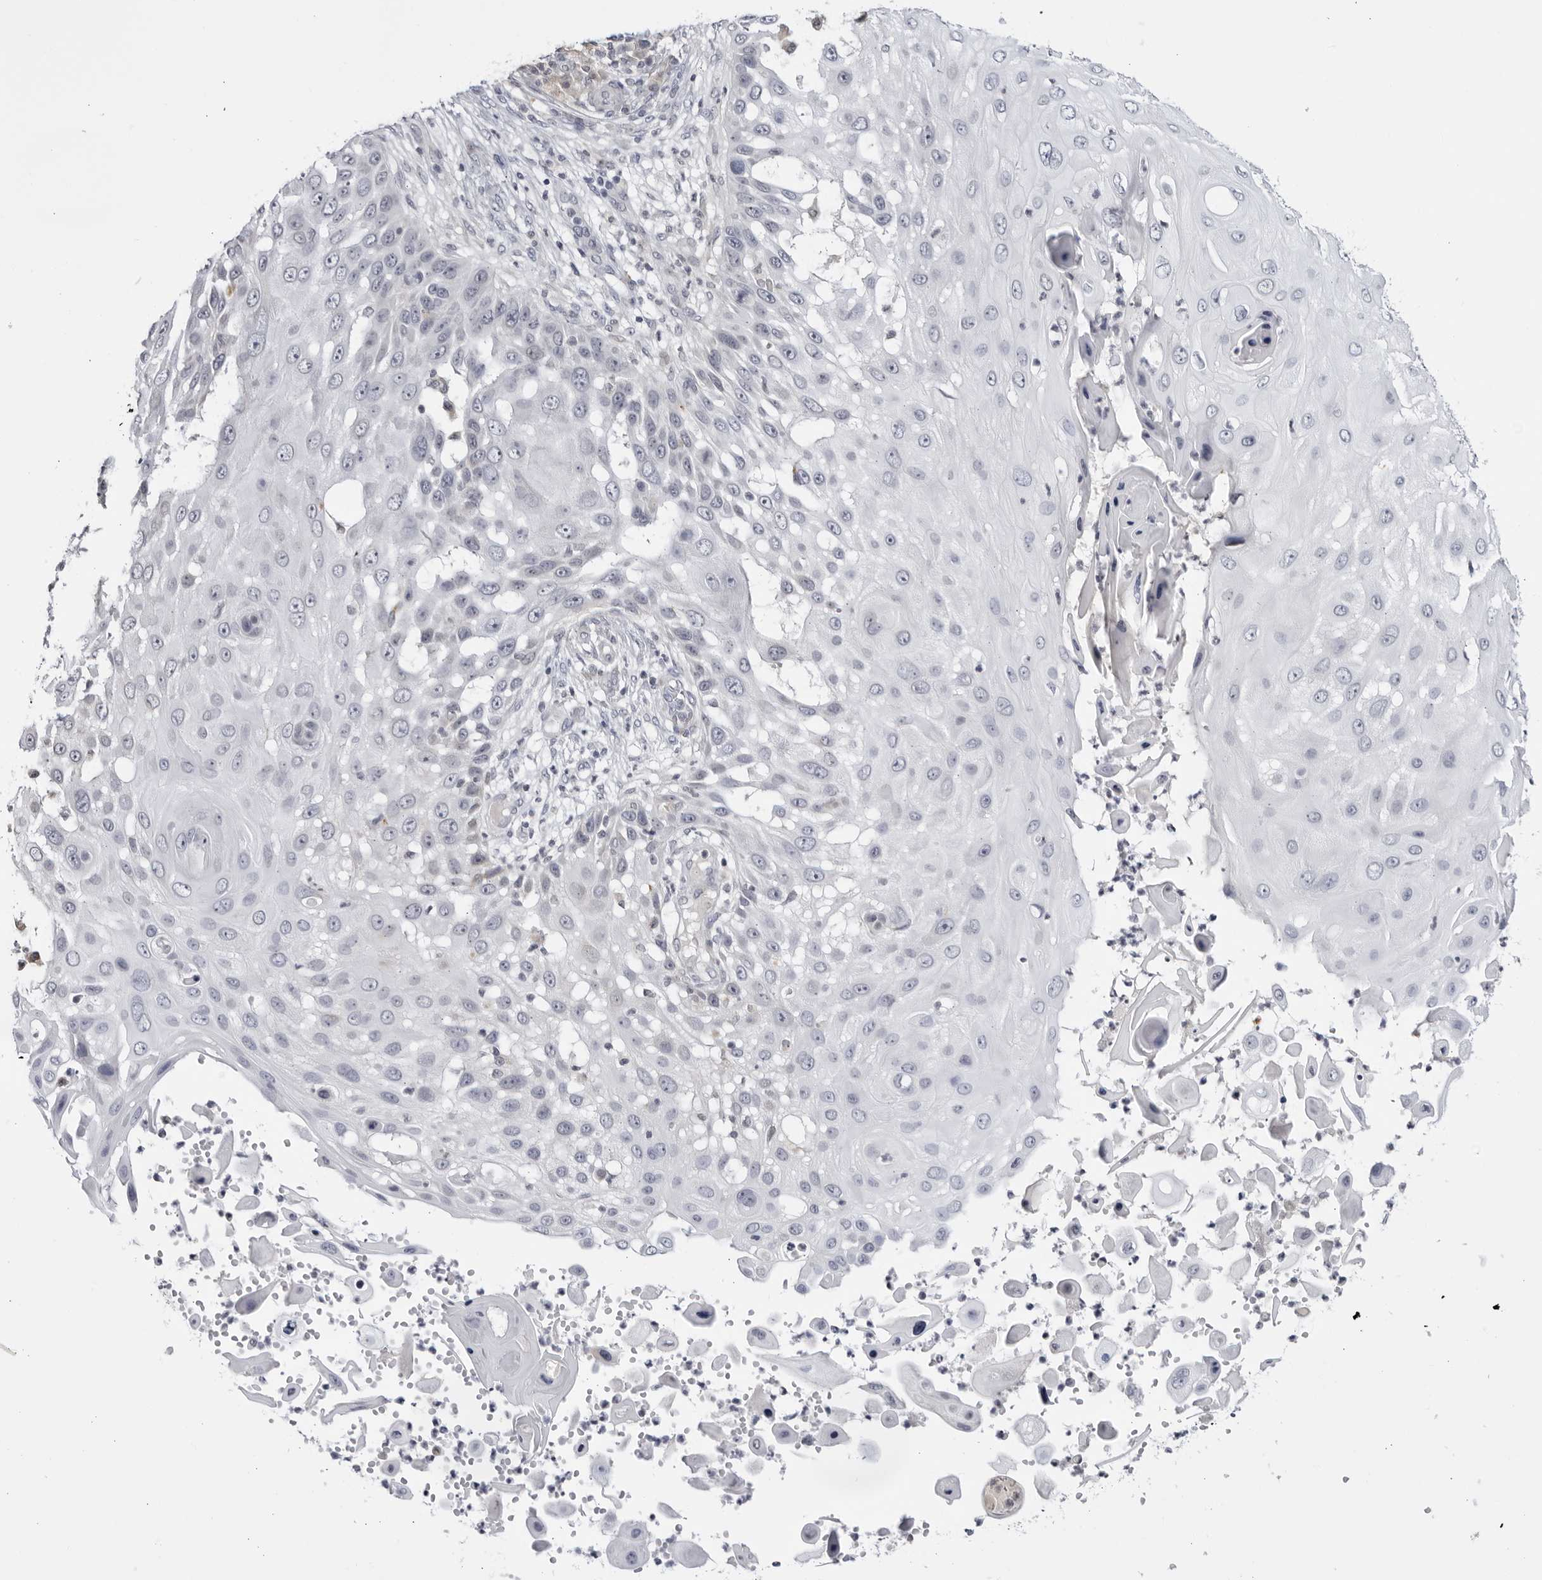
{"staining": {"intensity": "negative", "quantity": "none", "location": "none"}, "tissue": "skin cancer", "cell_type": "Tumor cells", "image_type": "cancer", "snomed": [{"axis": "morphology", "description": "Squamous cell carcinoma, NOS"}, {"axis": "topography", "description": "Skin"}], "caption": "This is an immunohistochemistry (IHC) photomicrograph of human squamous cell carcinoma (skin). There is no staining in tumor cells.", "gene": "CNBD1", "patient": {"sex": "female", "age": 44}}